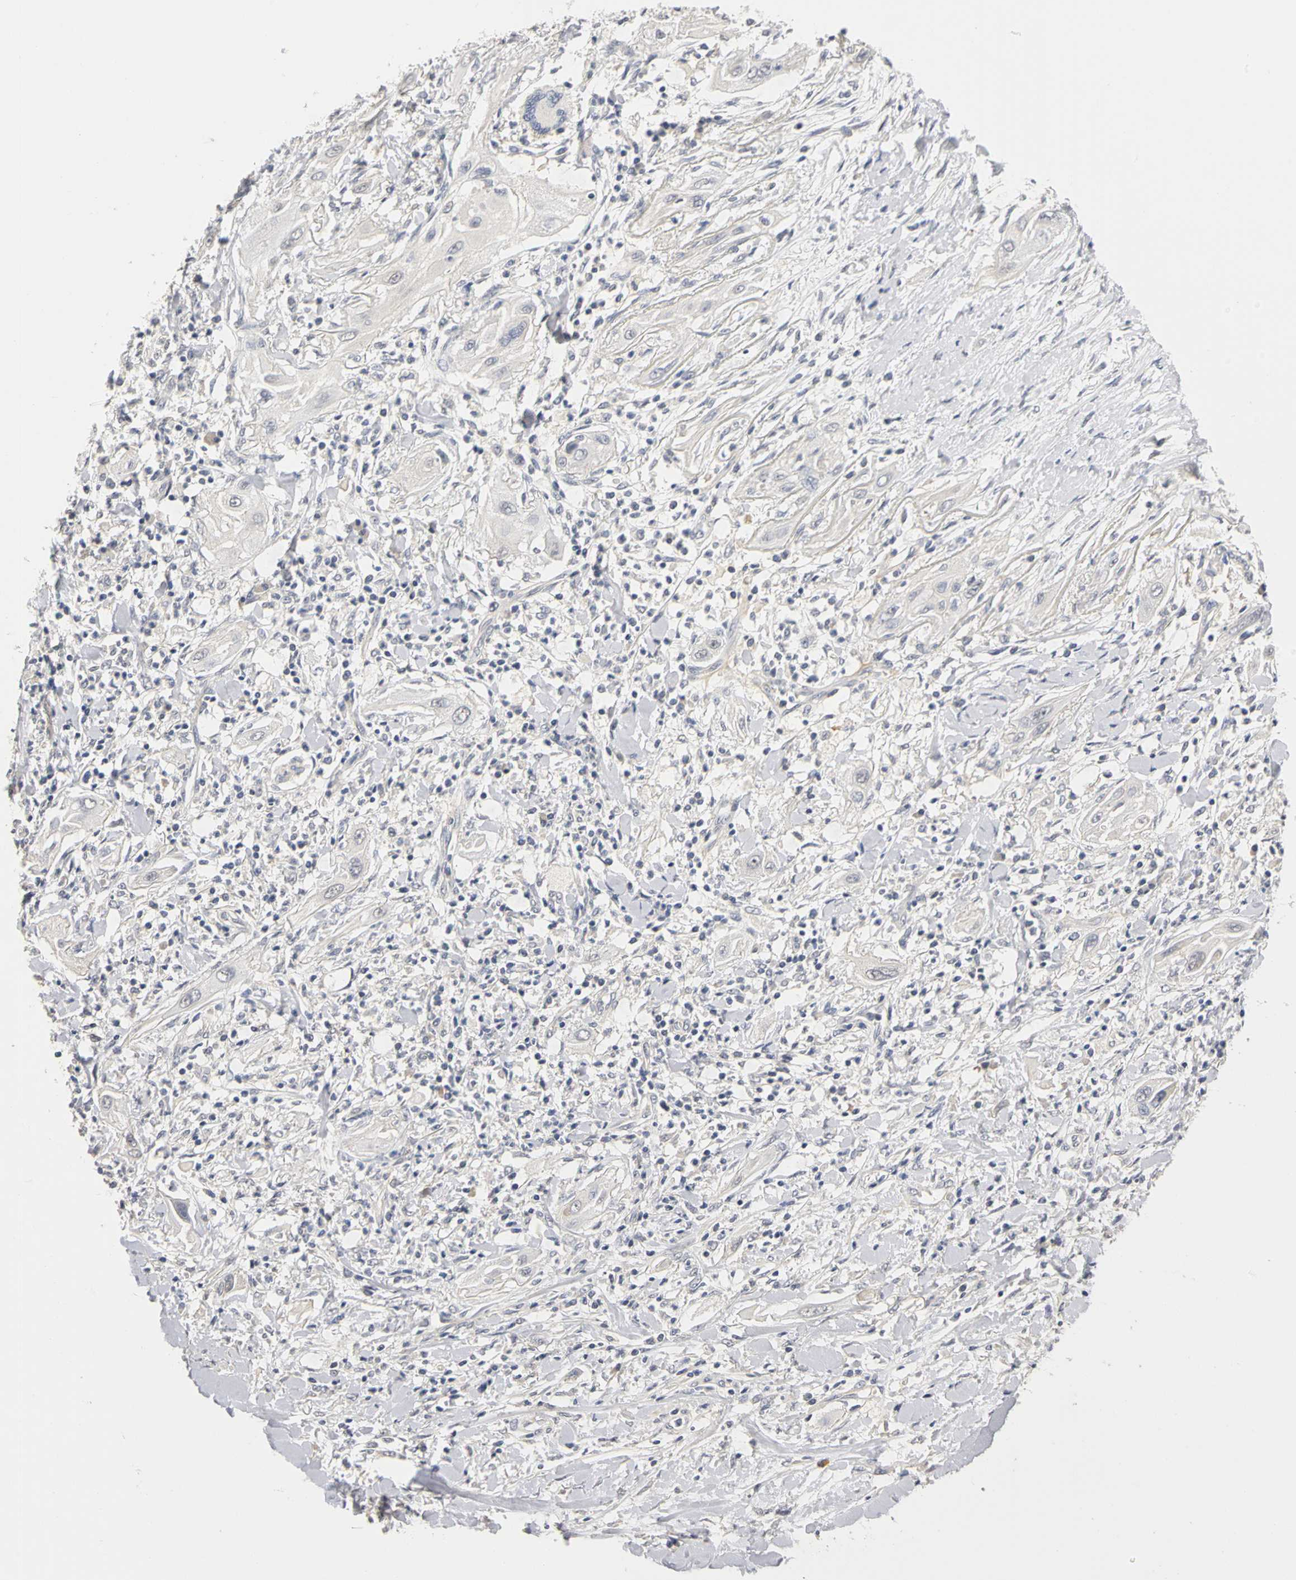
{"staining": {"intensity": "negative", "quantity": "none", "location": "none"}, "tissue": "lung cancer", "cell_type": "Tumor cells", "image_type": "cancer", "snomed": [{"axis": "morphology", "description": "Squamous cell carcinoma, NOS"}, {"axis": "topography", "description": "Lung"}], "caption": "Lung cancer (squamous cell carcinoma) was stained to show a protein in brown. There is no significant positivity in tumor cells.", "gene": "PGR", "patient": {"sex": "female", "age": 47}}